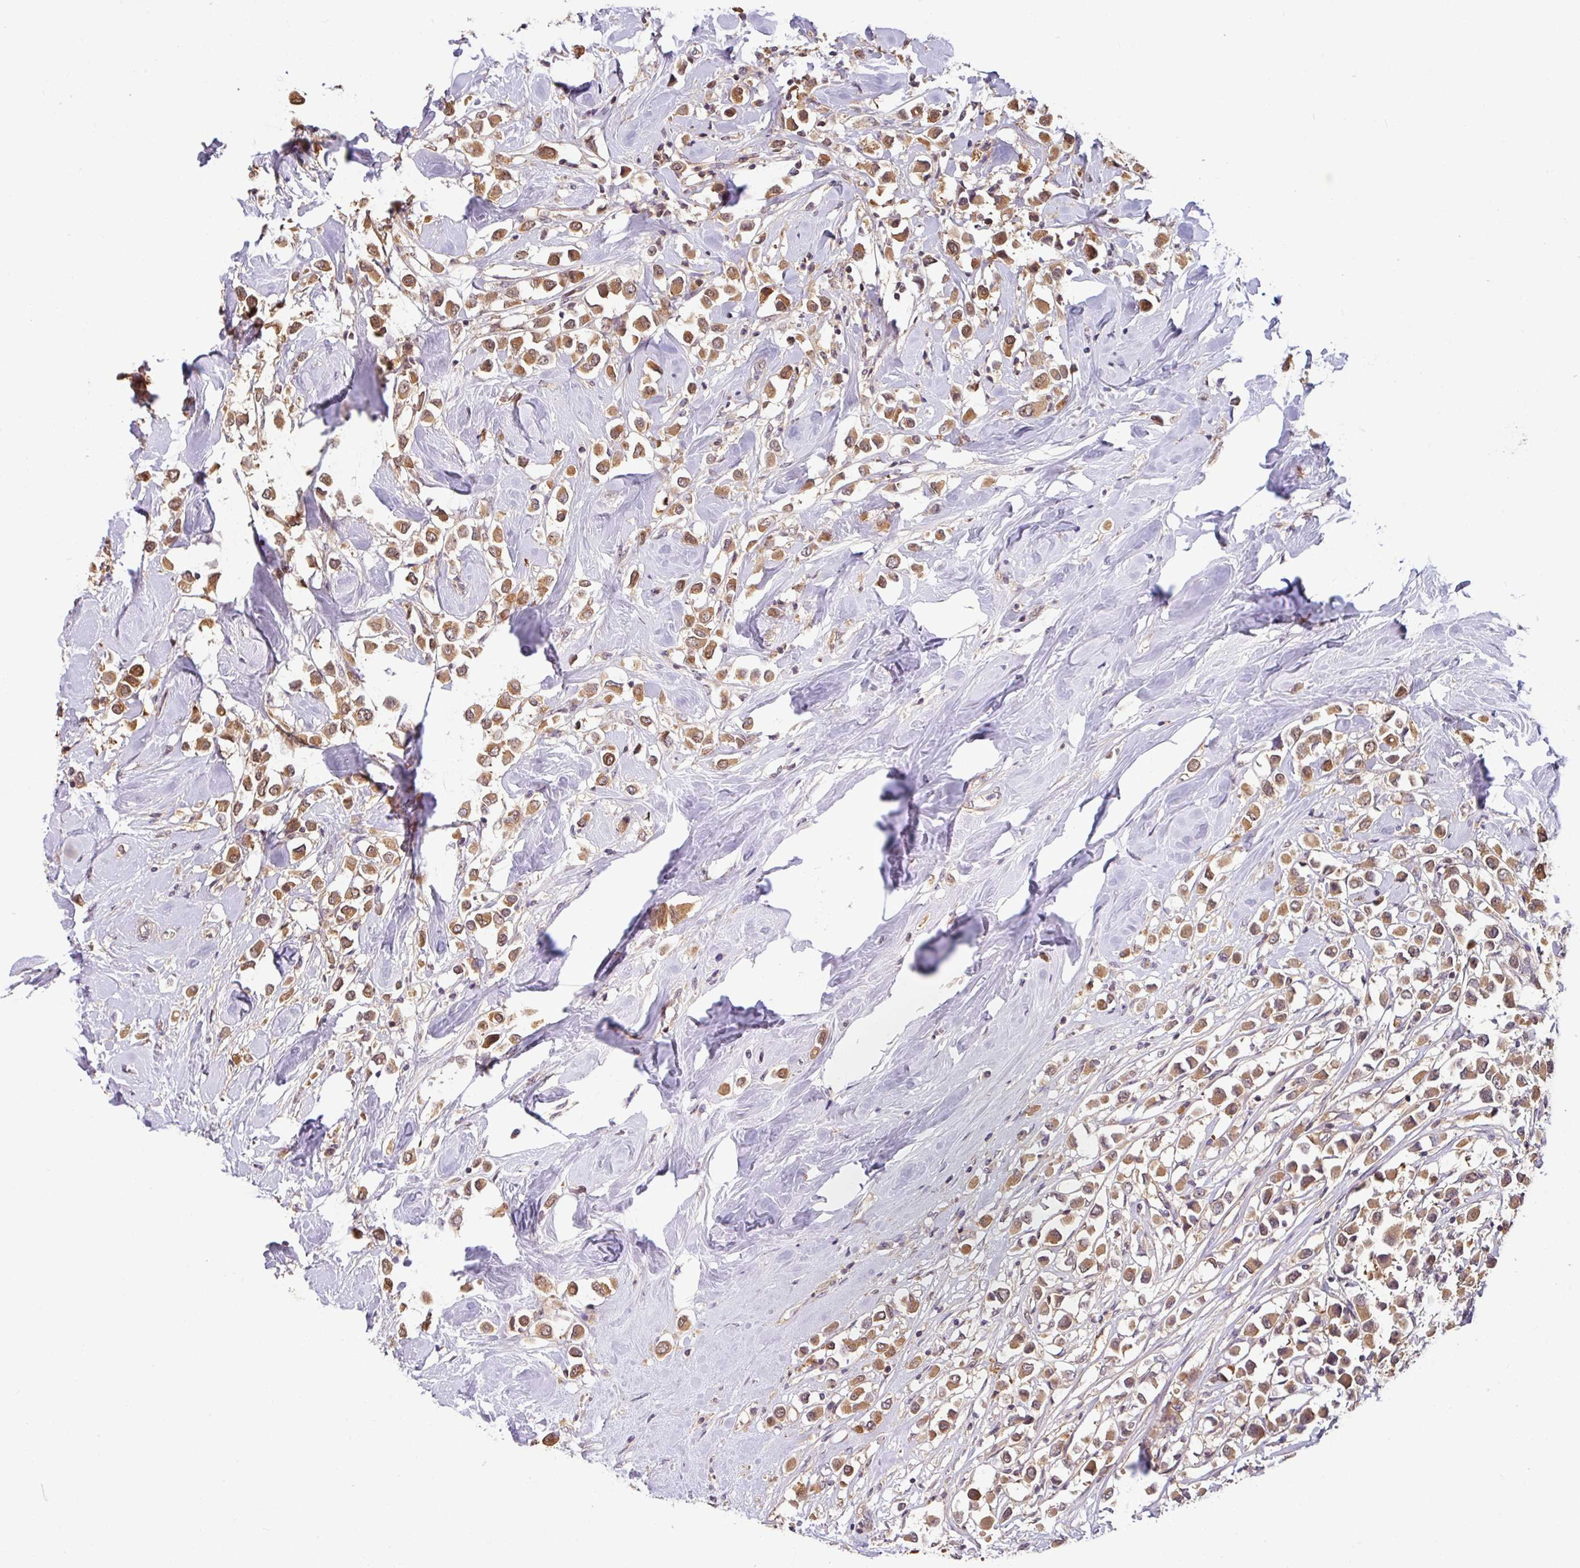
{"staining": {"intensity": "moderate", "quantity": ">75%", "location": "cytoplasmic/membranous,nuclear"}, "tissue": "breast cancer", "cell_type": "Tumor cells", "image_type": "cancer", "snomed": [{"axis": "morphology", "description": "Duct carcinoma"}, {"axis": "topography", "description": "Breast"}], "caption": "This is an image of IHC staining of breast cancer, which shows moderate staining in the cytoplasmic/membranous and nuclear of tumor cells.", "gene": "SHB", "patient": {"sex": "female", "age": 61}}